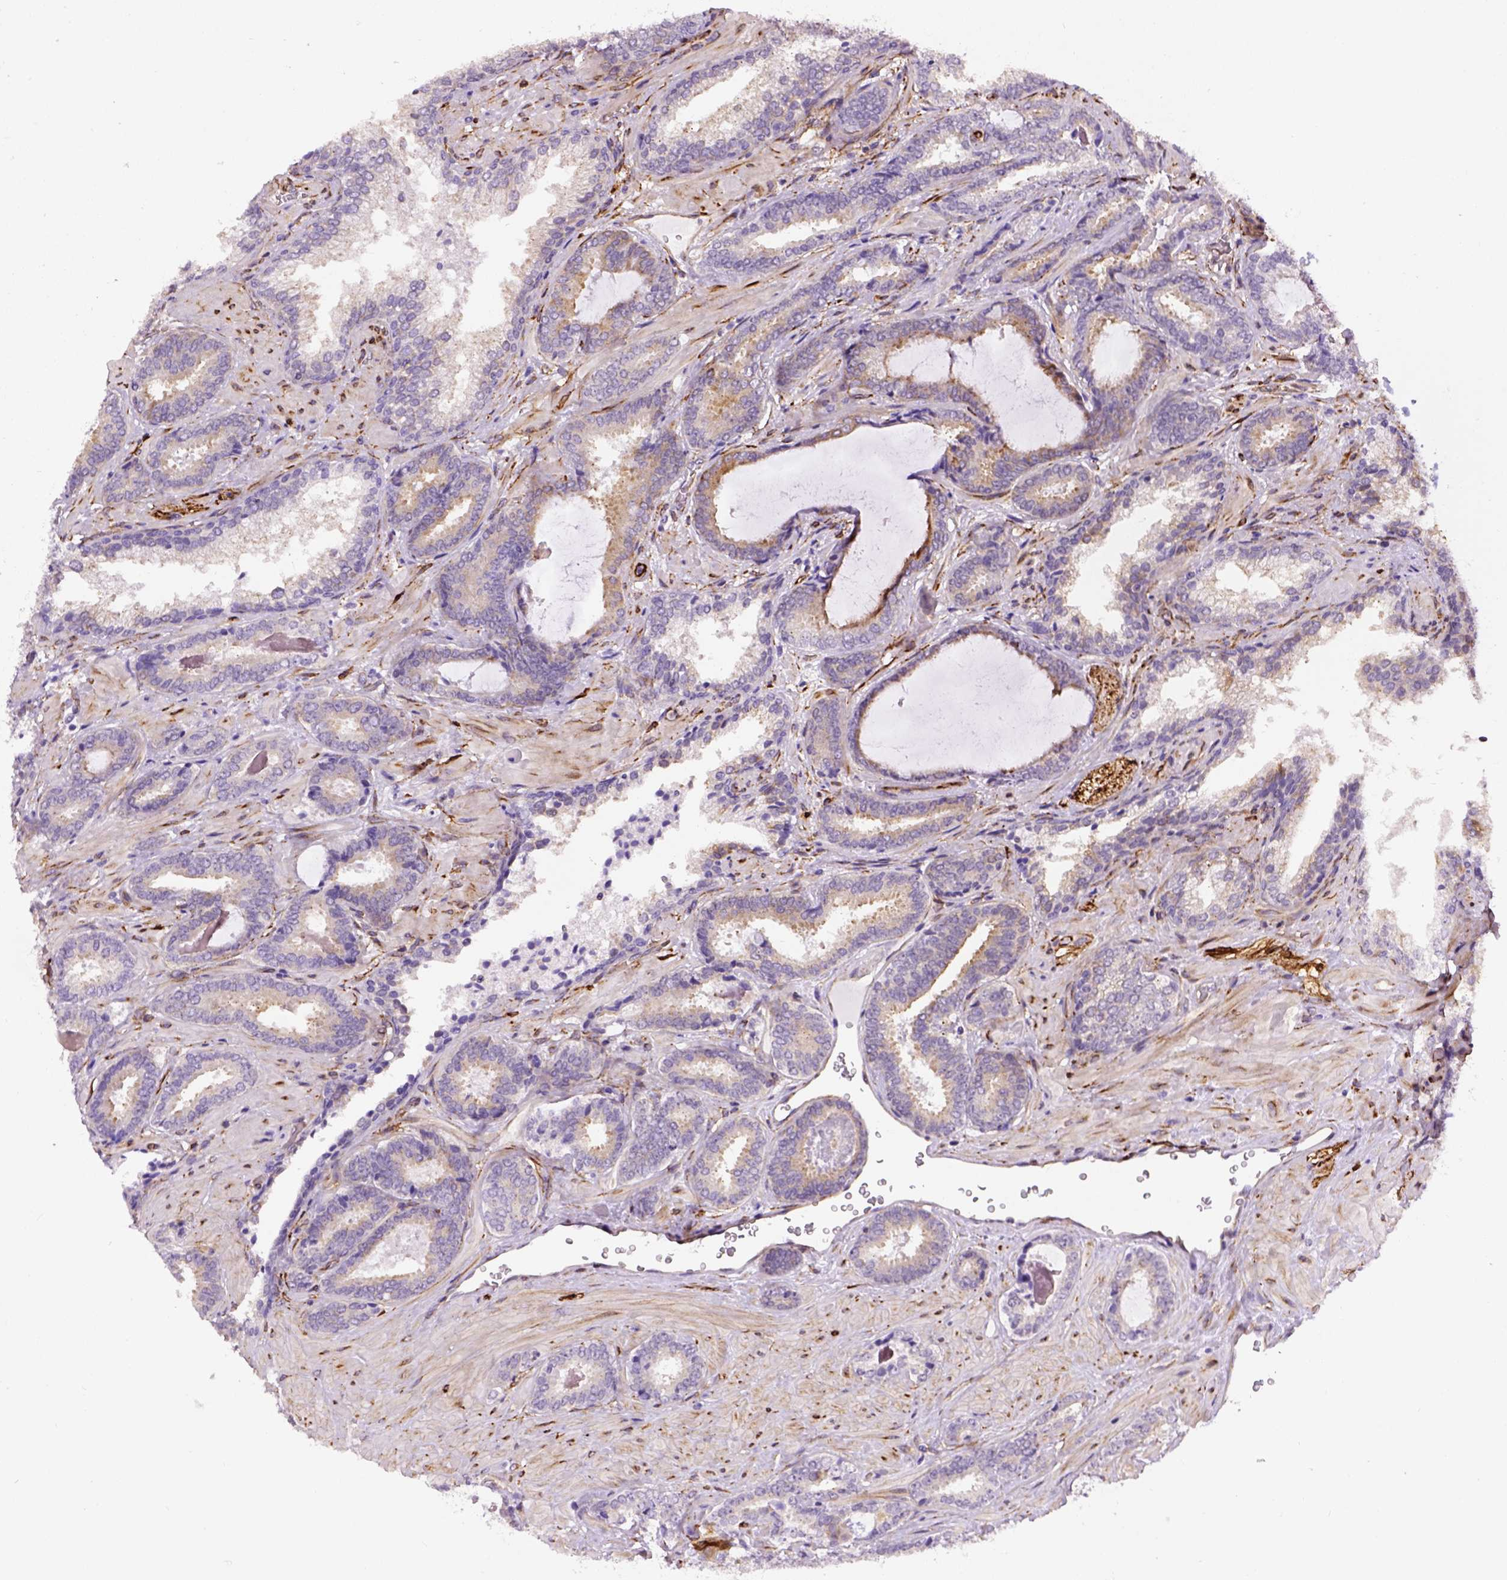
{"staining": {"intensity": "moderate", "quantity": "<25%", "location": "cytoplasmic/membranous"}, "tissue": "prostate cancer", "cell_type": "Tumor cells", "image_type": "cancer", "snomed": [{"axis": "morphology", "description": "Adenocarcinoma, Low grade"}, {"axis": "topography", "description": "Prostate"}], "caption": "Immunohistochemistry (IHC) image of prostate cancer stained for a protein (brown), which shows low levels of moderate cytoplasmic/membranous positivity in approximately <25% of tumor cells.", "gene": "KAZN", "patient": {"sex": "male", "age": 61}}